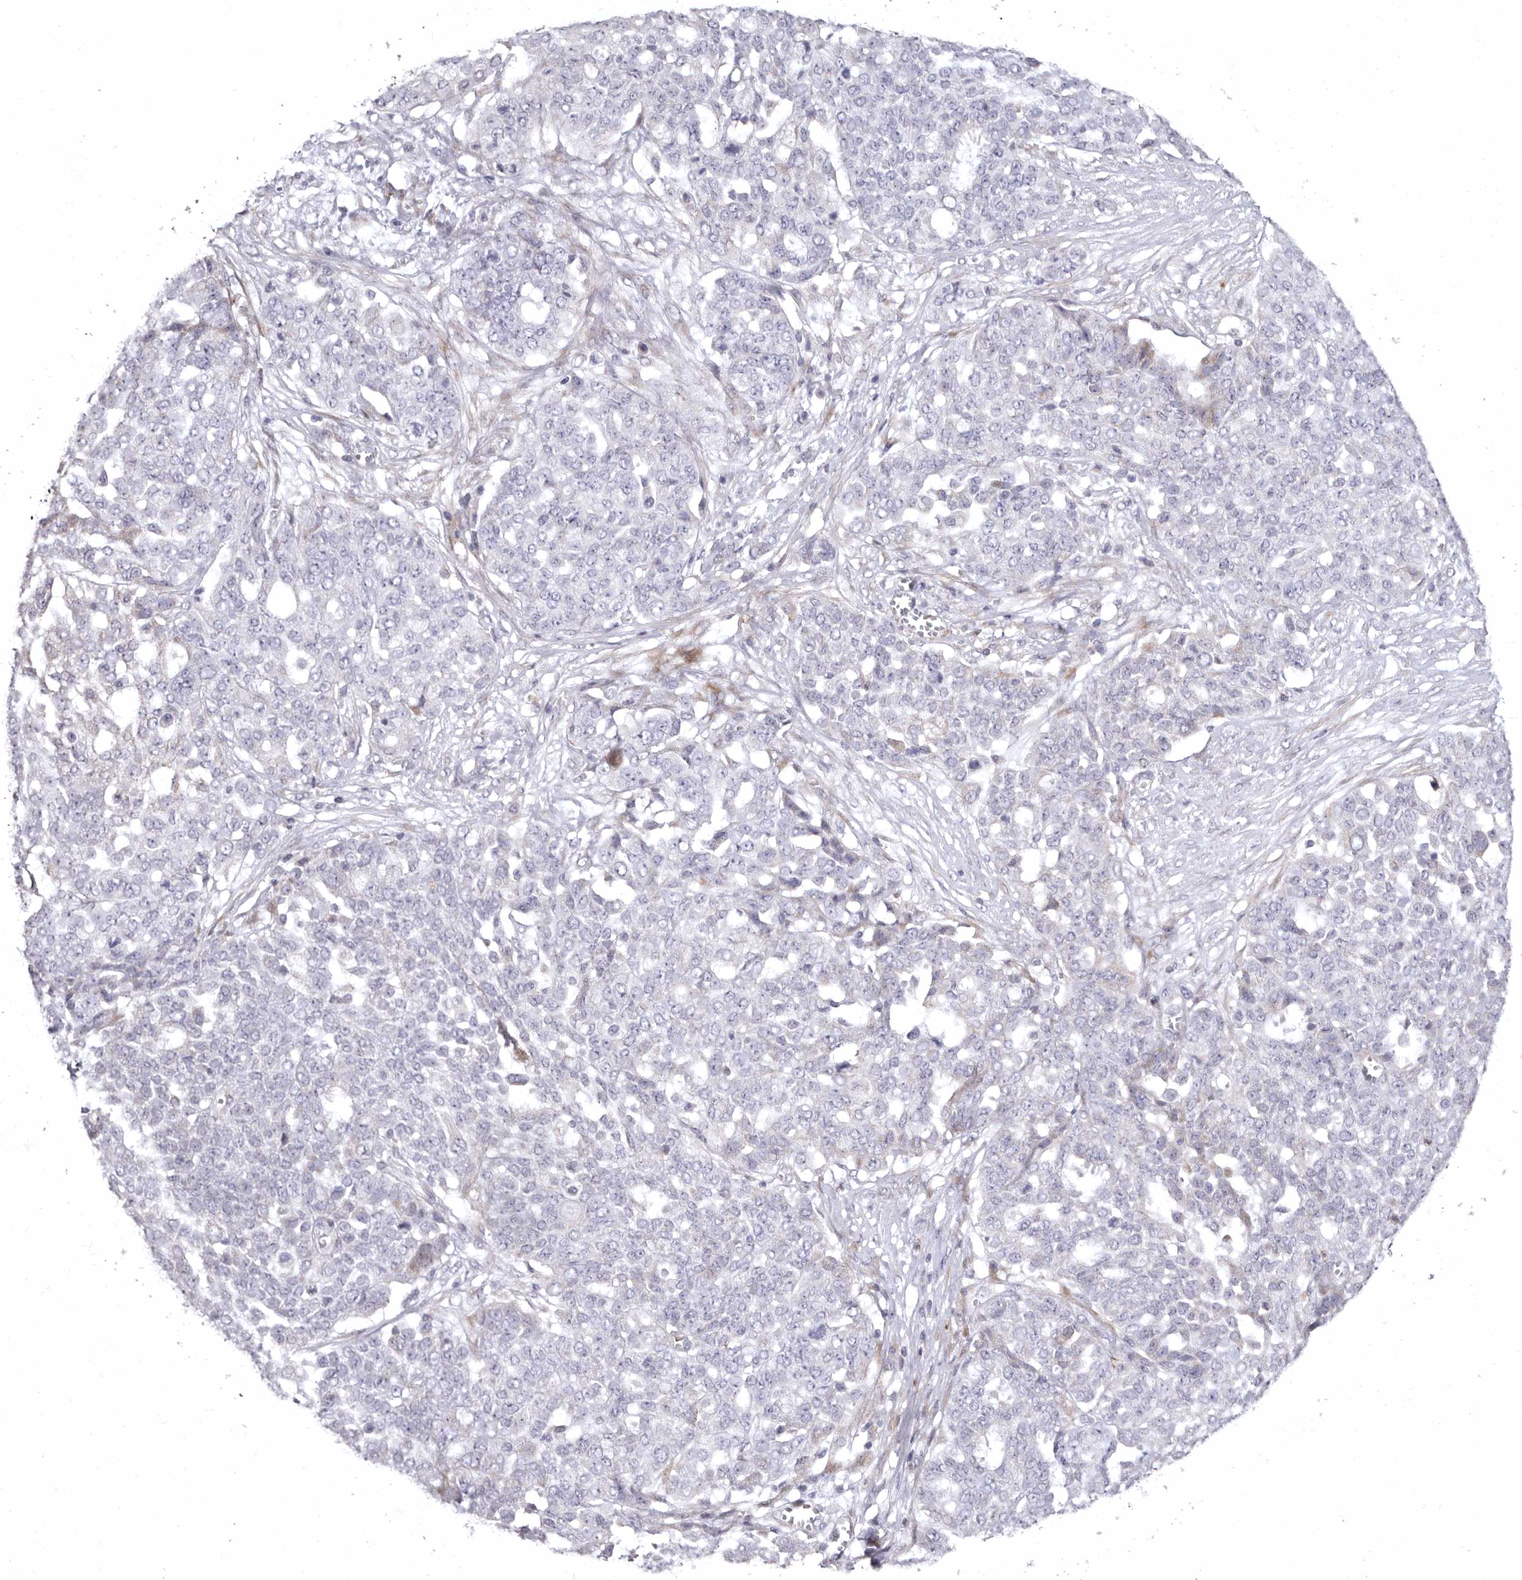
{"staining": {"intensity": "negative", "quantity": "none", "location": "none"}, "tissue": "ovarian cancer", "cell_type": "Tumor cells", "image_type": "cancer", "snomed": [{"axis": "morphology", "description": "Cystadenocarcinoma, serous, NOS"}, {"axis": "topography", "description": "Soft tissue"}, {"axis": "topography", "description": "Ovary"}], "caption": "Immunohistochemistry (IHC) of ovarian cancer exhibits no expression in tumor cells.", "gene": "AIDA", "patient": {"sex": "female", "age": 57}}